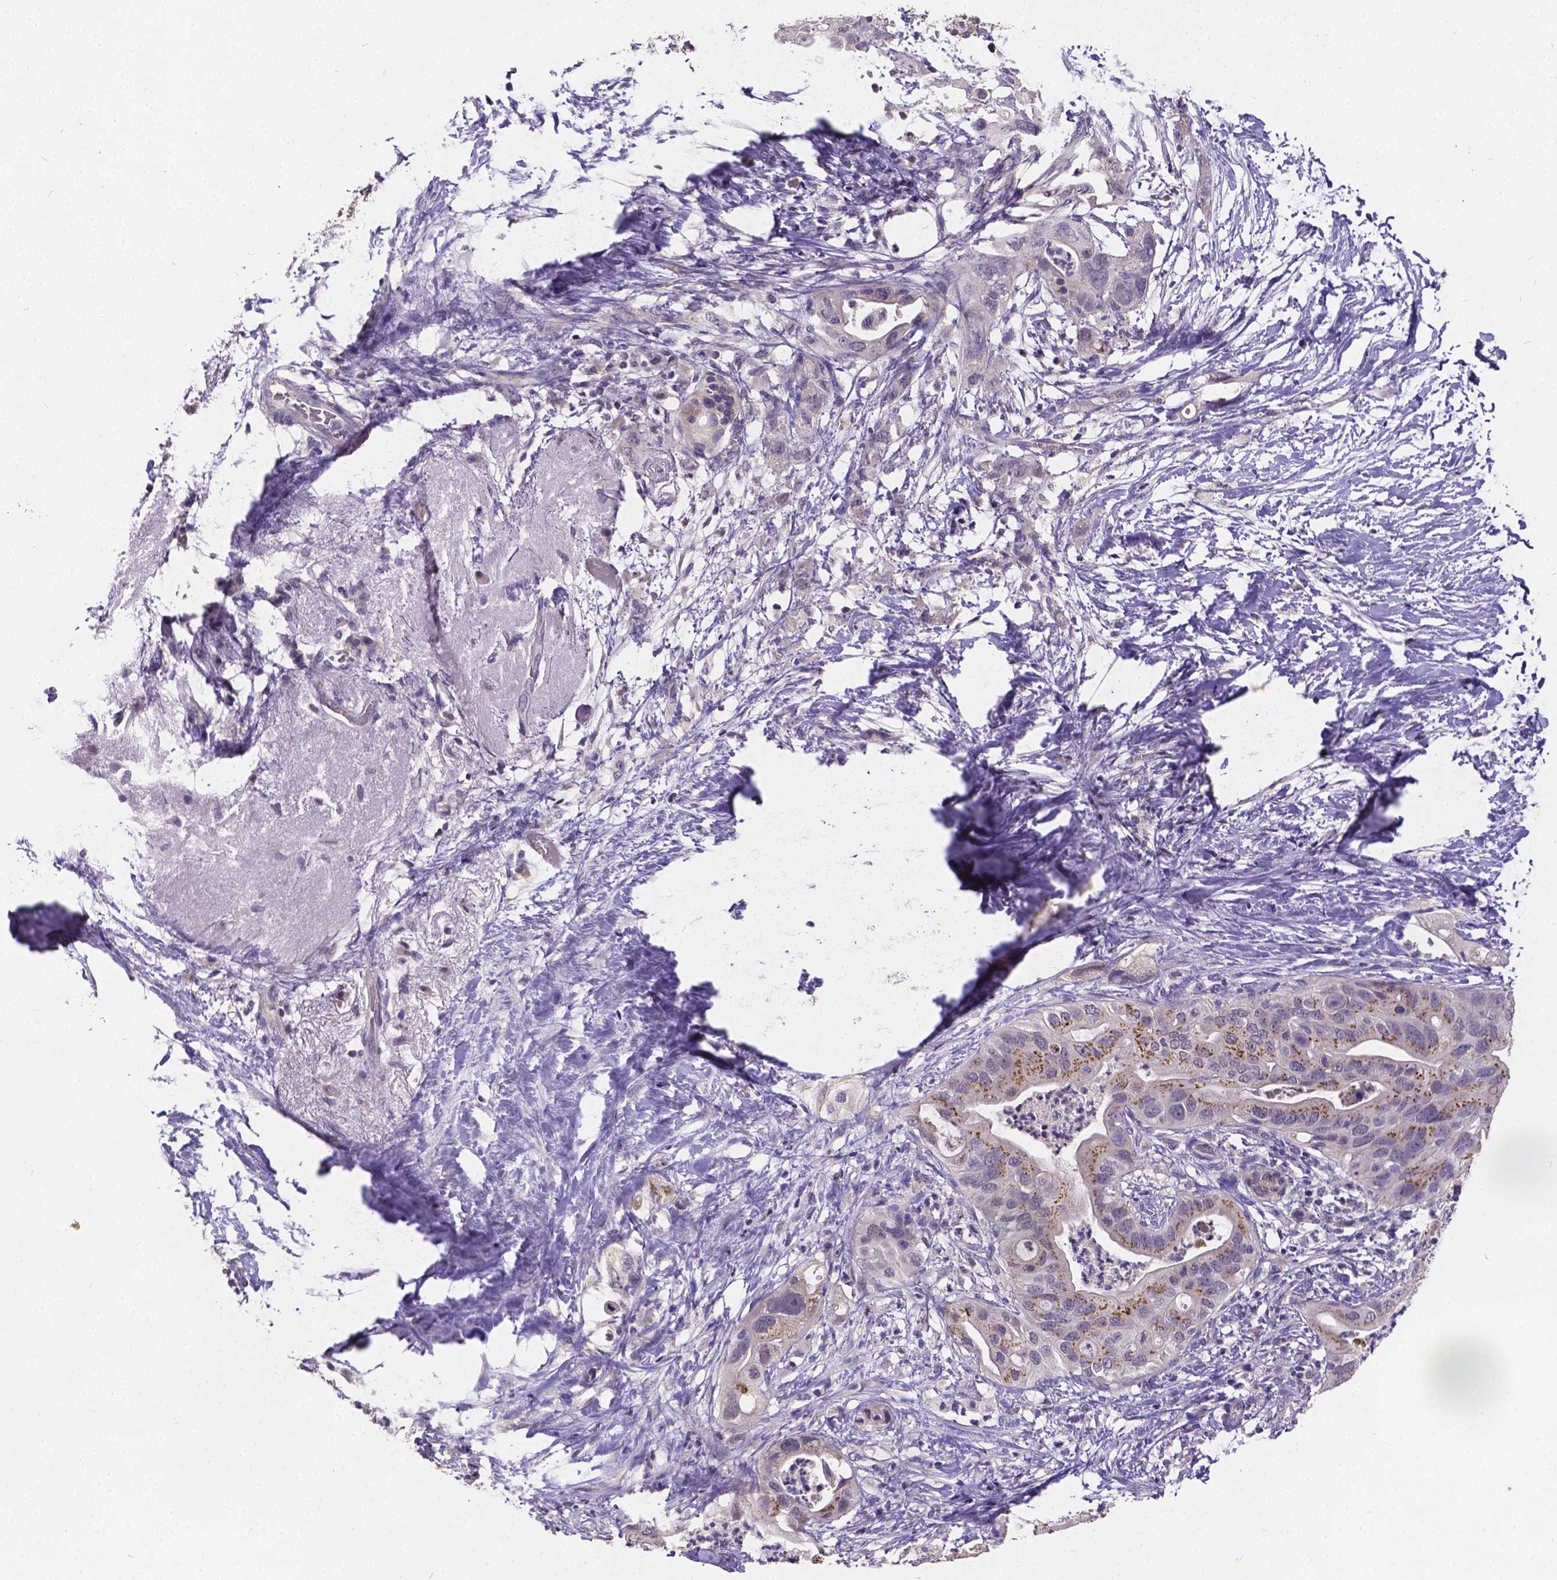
{"staining": {"intensity": "moderate", "quantity": "25%-75%", "location": "cytoplasmic/membranous"}, "tissue": "pancreatic cancer", "cell_type": "Tumor cells", "image_type": "cancer", "snomed": [{"axis": "morphology", "description": "Adenocarcinoma, NOS"}, {"axis": "topography", "description": "Pancreas"}], "caption": "Brown immunohistochemical staining in human pancreatic cancer exhibits moderate cytoplasmic/membranous expression in approximately 25%-75% of tumor cells.", "gene": "CTNNA2", "patient": {"sex": "female", "age": 72}}